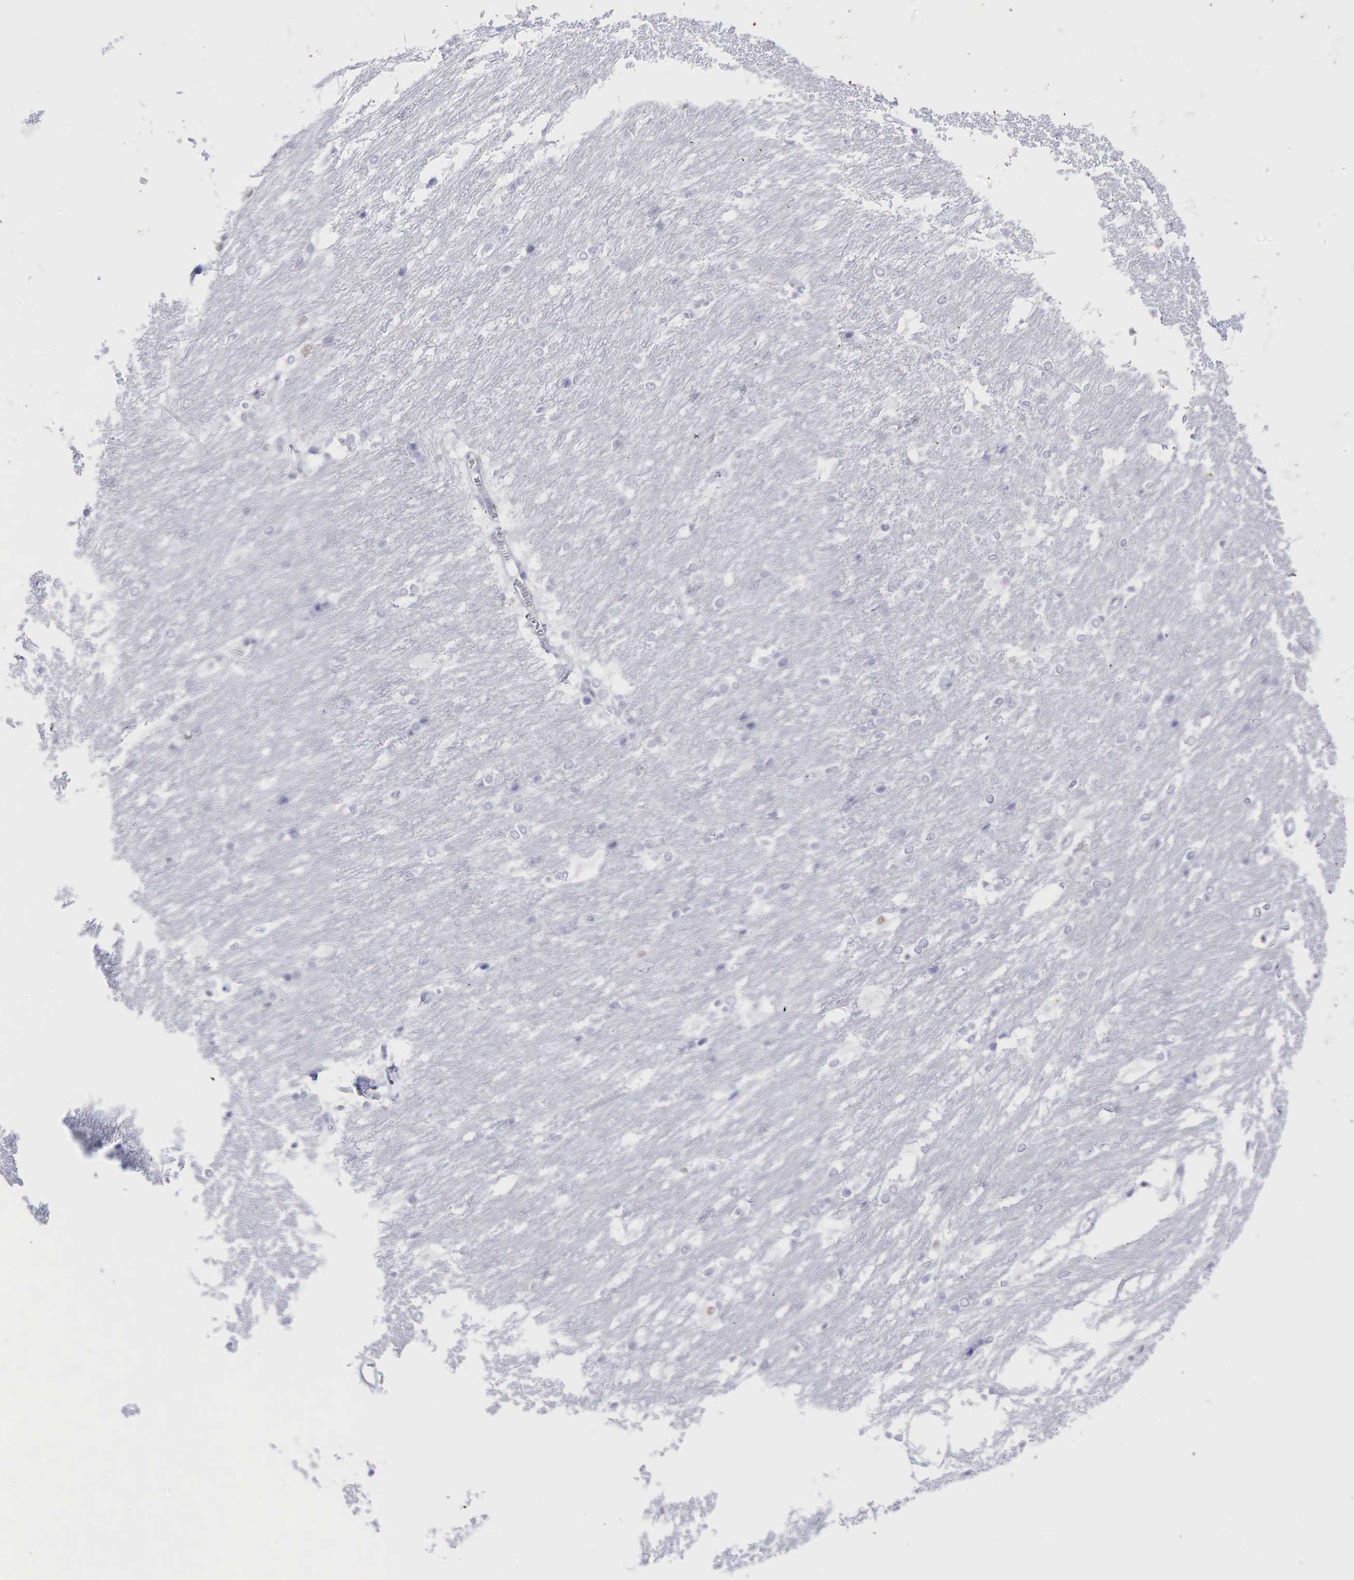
{"staining": {"intensity": "negative", "quantity": "none", "location": "none"}, "tissue": "caudate", "cell_type": "Glial cells", "image_type": "normal", "snomed": [{"axis": "morphology", "description": "Normal tissue, NOS"}, {"axis": "topography", "description": "Lateral ventricle wall"}], "caption": "Immunohistochemistry (IHC) micrograph of normal caudate: caudate stained with DAB reveals no significant protein positivity in glial cells. Nuclei are stained in blue.", "gene": "AR", "patient": {"sex": "female", "age": 19}}